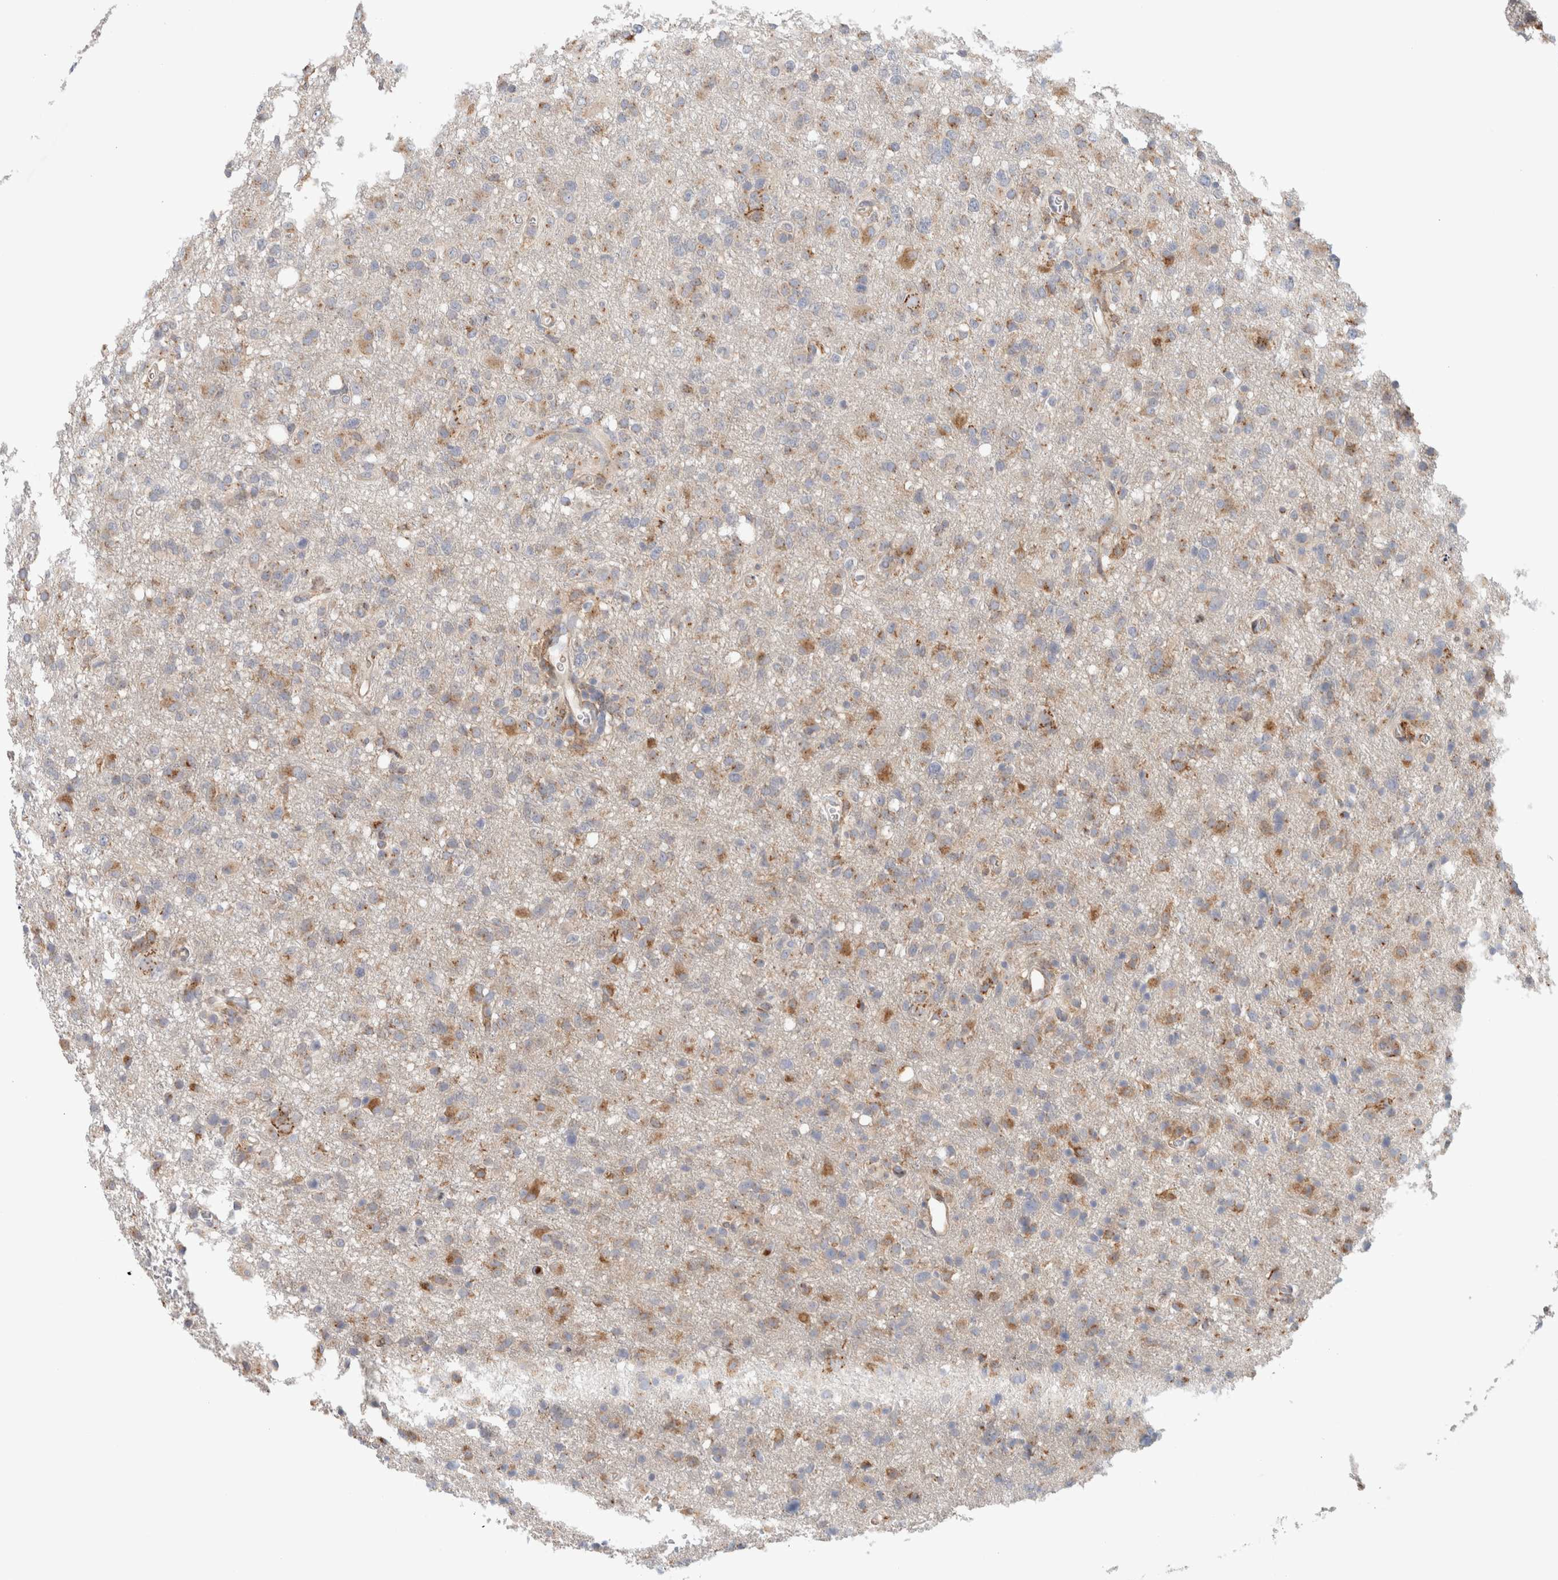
{"staining": {"intensity": "moderate", "quantity": "<25%", "location": "cytoplasmic/membranous"}, "tissue": "glioma", "cell_type": "Tumor cells", "image_type": "cancer", "snomed": [{"axis": "morphology", "description": "Glioma, malignant, High grade"}, {"axis": "topography", "description": "Brain"}], "caption": "This is an image of IHC staining of glioma, which shows moderate expression in the cytoplasmic/membranous of tumor cells.", "gene": "P4HA1", "patient": {"sex": "female", "age": 57}}